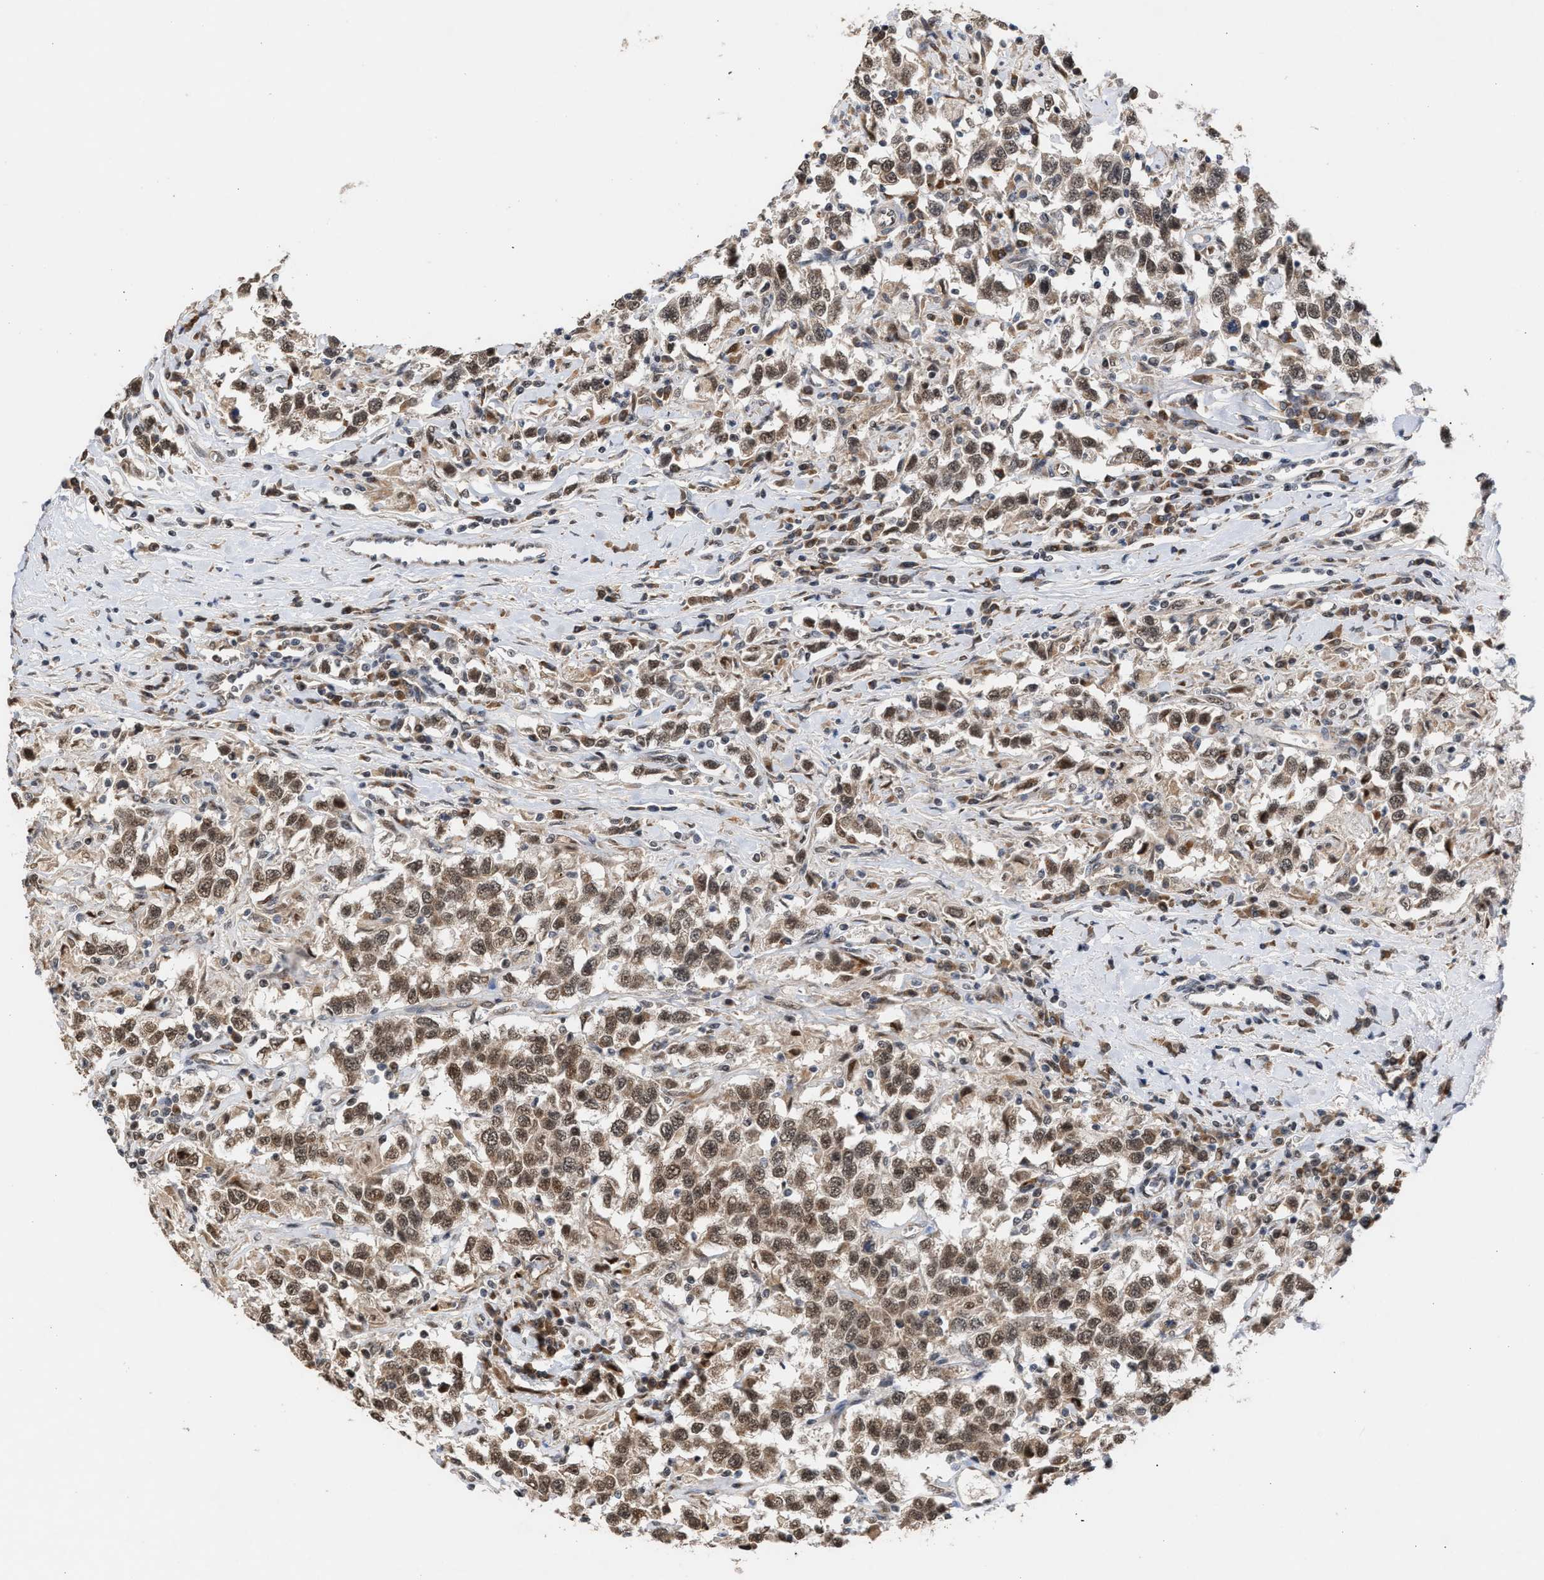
{"staining": {"intensity": "moderate", "quantity": ">75%", "location": "cytoplasmic/membranous,nuclear"}, "tissue": "testis cancer", "cell_type": "Tumor cells", "image_type": "cancer", "snomed": [{"axis": "morphology", "description": "Seminoma, NOS"}, {"axis": "topography", "description": "Testis"}], "caption": "Seminoma (testis) stained for a protein (brown) displays moderate cytoplasmic/membranous and nuclear positive expression in about >75% of tumor cells.", "gene": "MKNK2", "patient": {"sex": "male", "age": 41}}